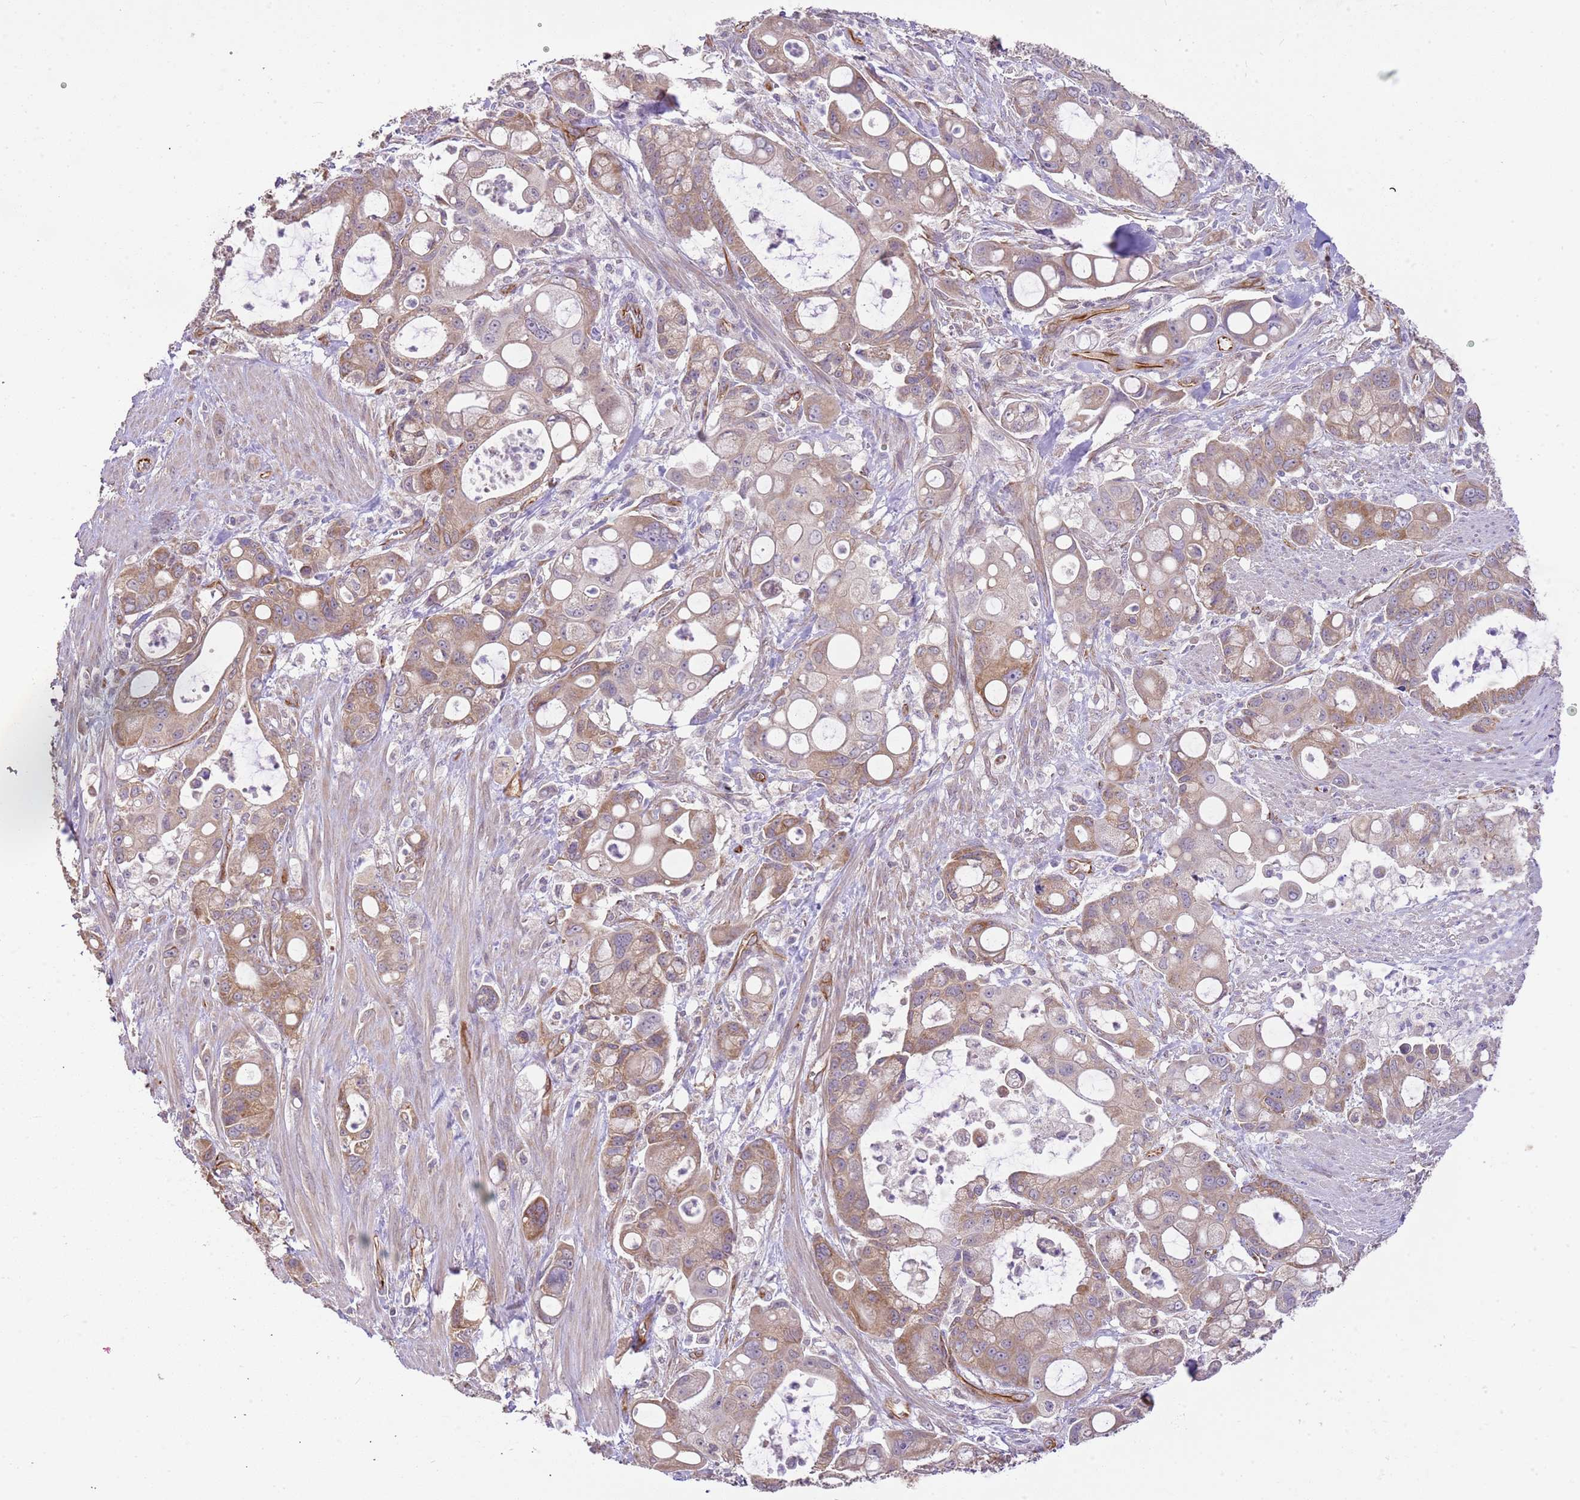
{"staining": {"intensity": "moderate", "quantity": ">75%", "location": "cytoplasmic/membranous"}, "tissue": "pancreatic cancer", "cell_type": "Tumor cells", "image_type": "cancer", "snomed": [{"axis": "morphology", "description": "Adenocarcinoma, NOS"}, {"axis": "topography", "description": "Pancreas"}], "caption": "Human pancreatic cancer (adenocarcinoma) stained for a protein (brown) reveals moderate cytoplasmic/membranous positive expression in approximately >75% of tumor cells.", "gene": "DOCK9", "patient": {"sex": "male", "age": 68}}